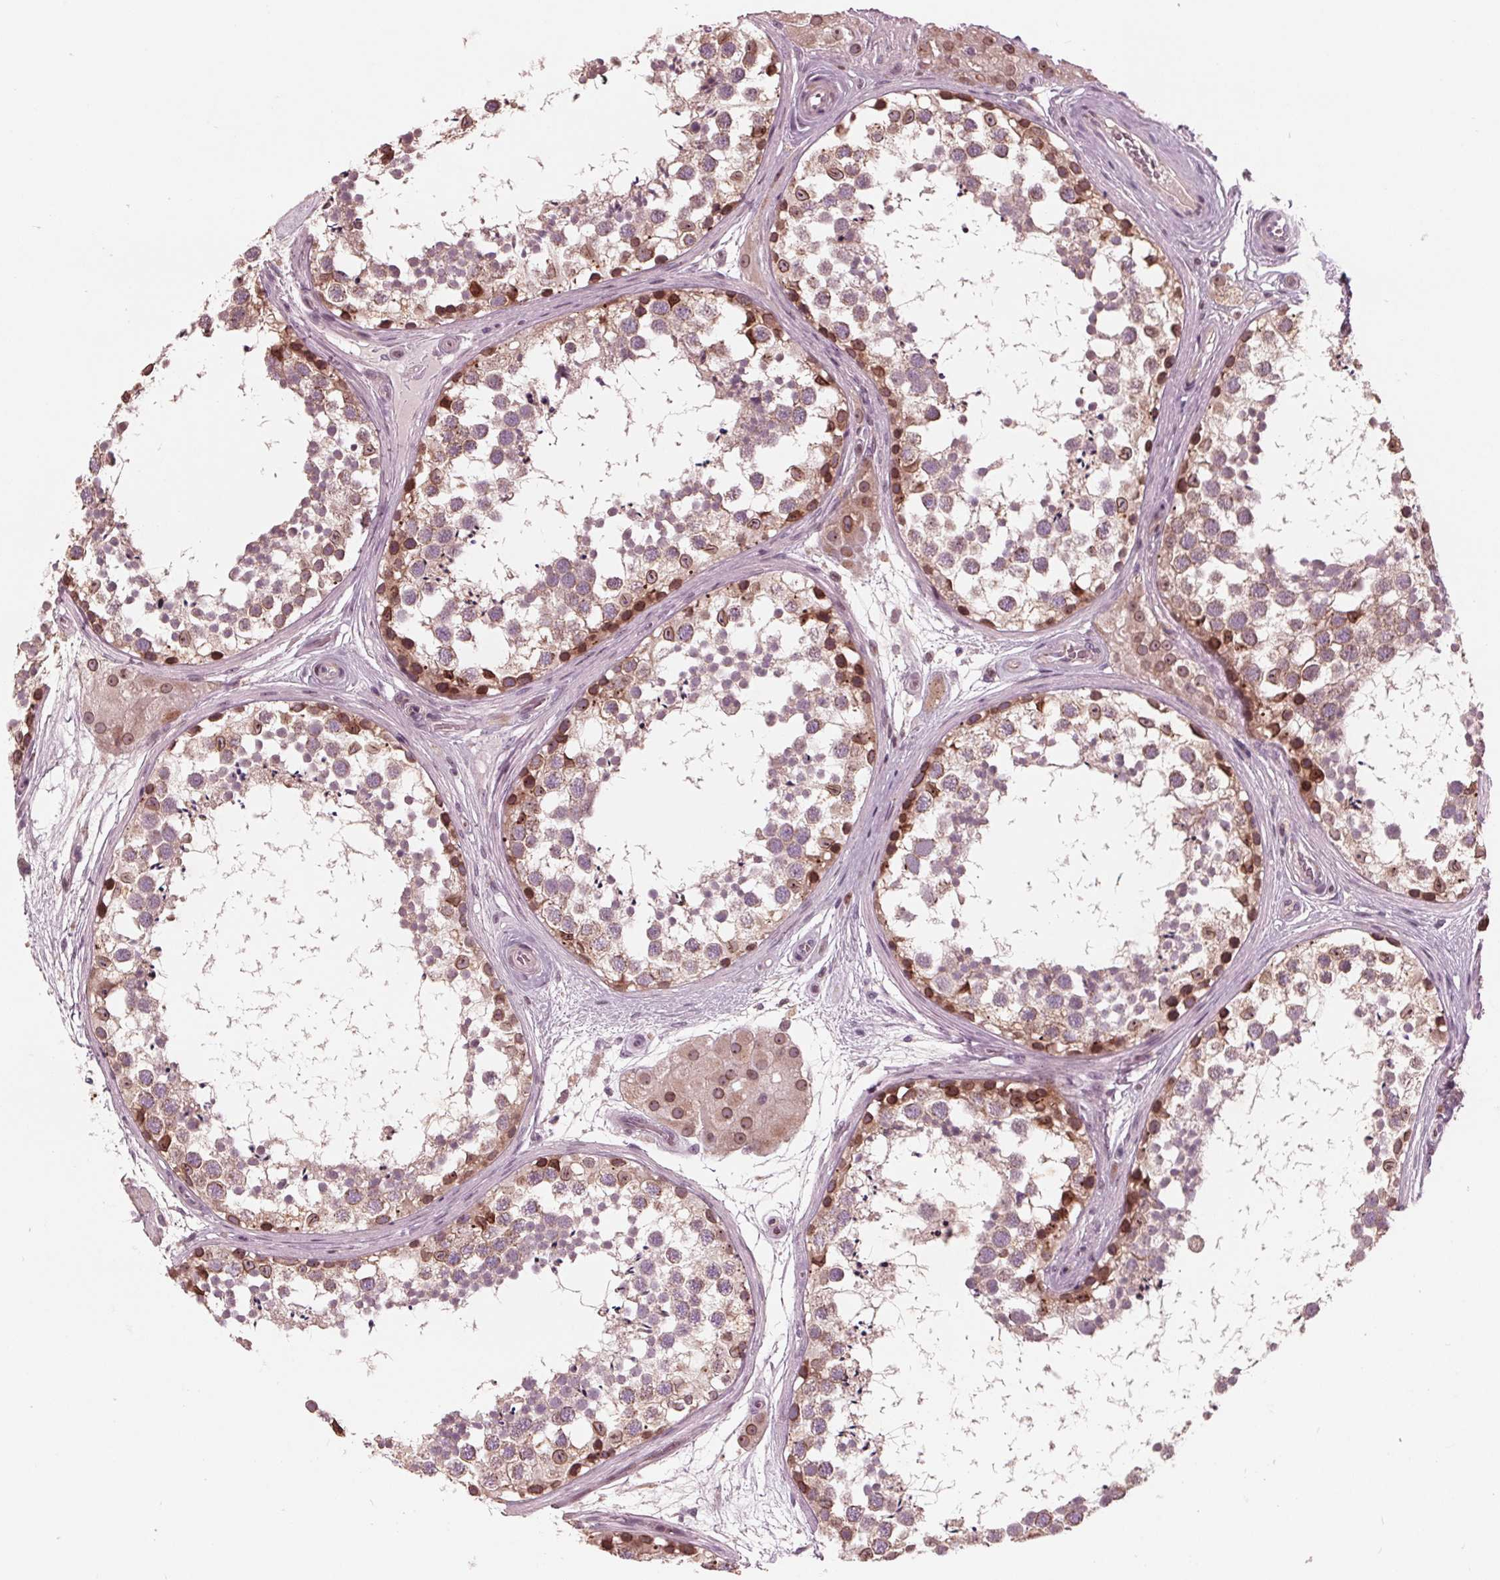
{"staining": {"intensity": "moderate", "quantity": "25%-75%", "location": "cytoplasmic/membranous,nuclear"}, "tissue": "testis", "cell_type": "Cells in seminiferous ducts", "image_type": "normal", "snomed": [{"axis": "morphology", "description": "Normal tissue, NOS"}, {"axis": "morphology", "description": "Seminoma, NOS"}, {"axis": "topography", "description": "Testis"}], "caption": "This image shows immunohistochemistry (IHC) staining of benign testis, with medium moderate cytoplasmic/membranous,nuclear expression in approximately 25%-75% of cells in seminiferous ducts.", "gene": "NUP210", "patient": {"sex": "male", "age": 65}}